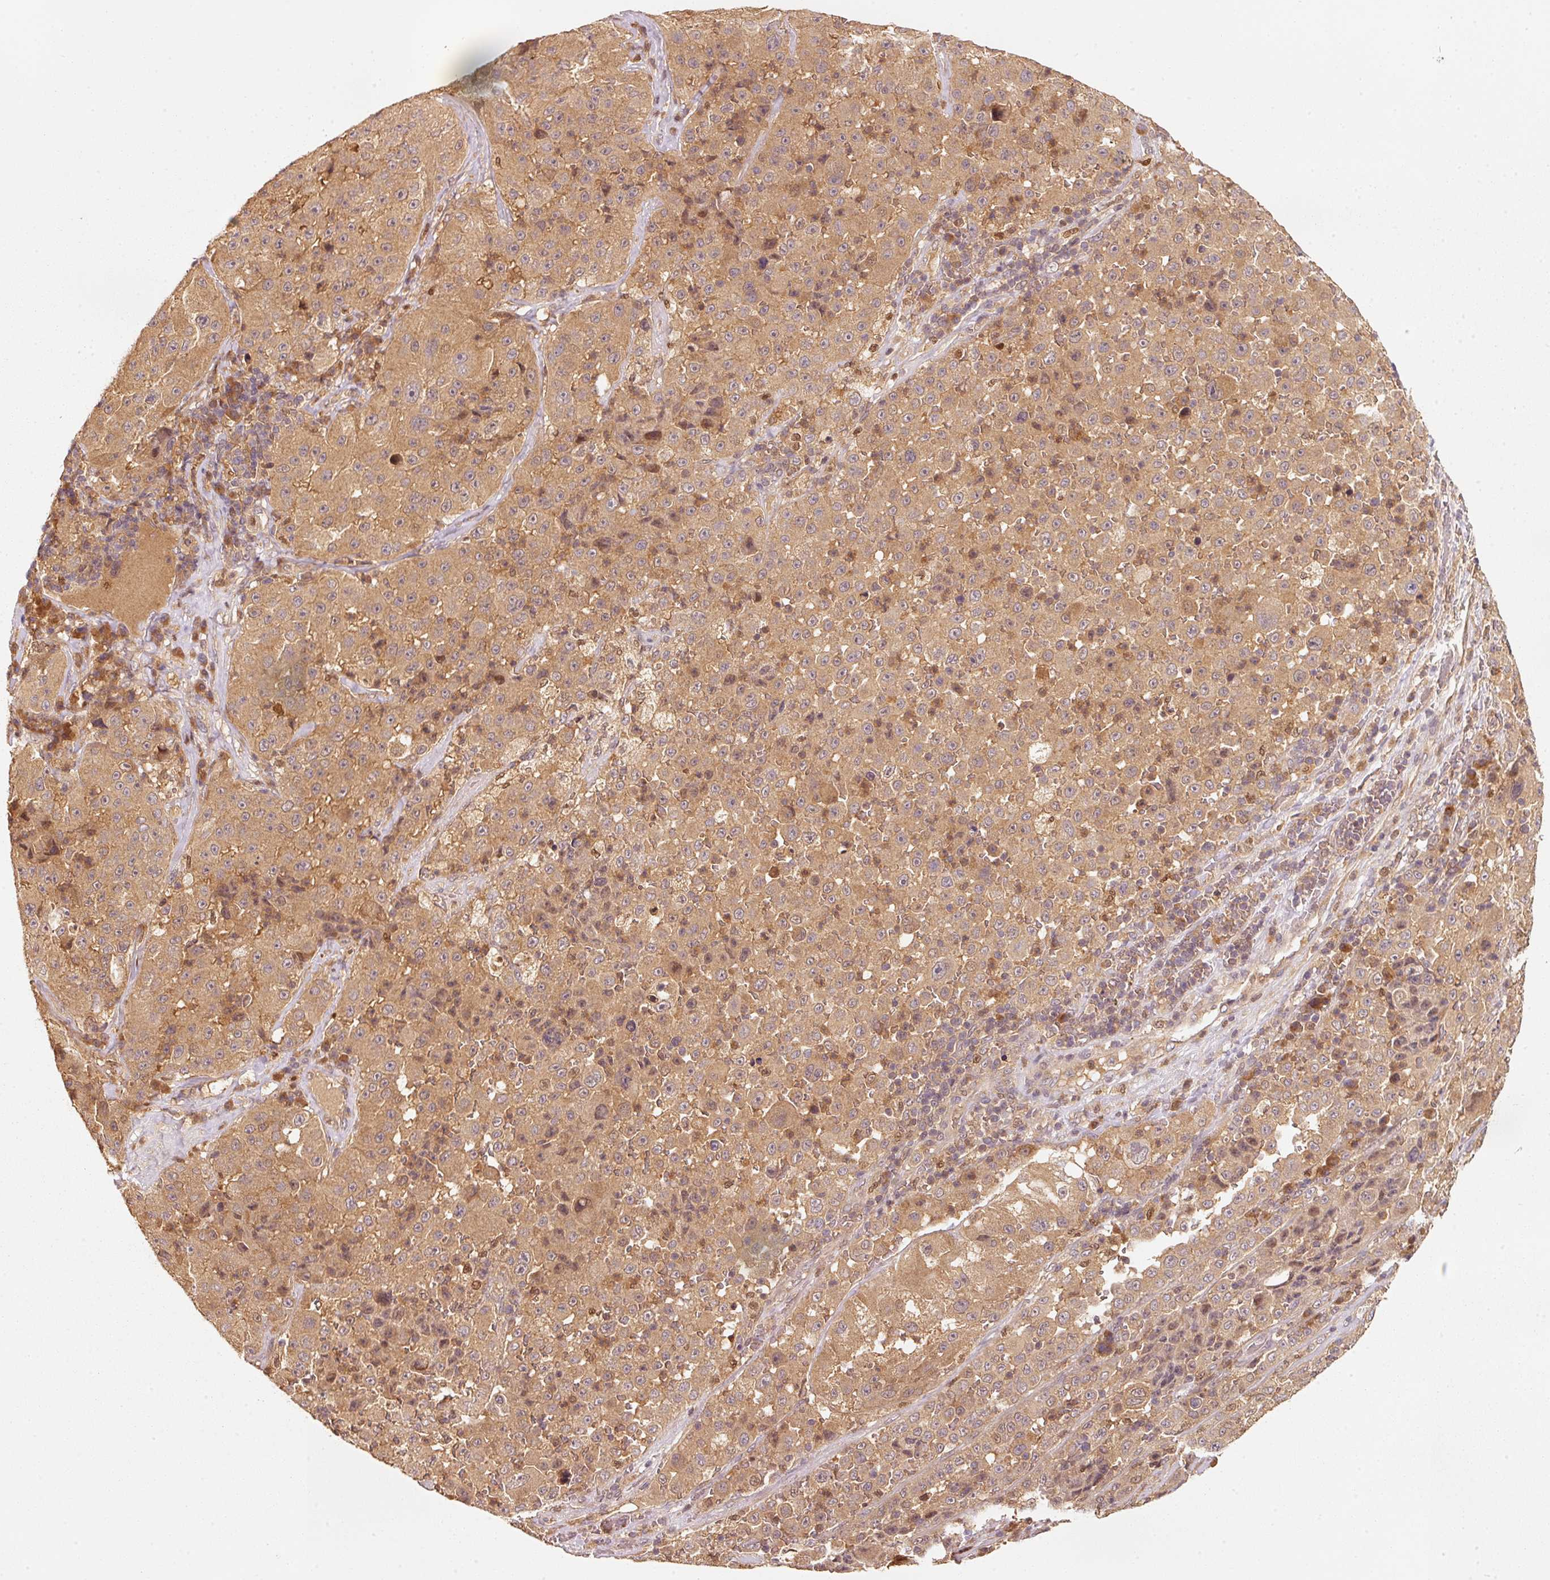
{"staining": {"intensity": "moderate", "quantity": ">75%", "location": "cytoplasmic/membranous"}, "tissue": "melanoma", "cell_type": "Tumor cells", "image_type": "cancer", "snomed": [{"axis": "morphology", "description": "Malignant melanoma, Metastatic site"}, {"axis": "topography", "description": "Lymph node"}], "caption": "High-magnification brightfield microscopy of melanoma stained with DAB (brown) and counterstained with hematoxylin (blue). tumor cells exhibit moderate cytoplasmic/membranous staining is seen in about>75% of cells. Immunohistochemistry (ihc) stains the protein of interest in brown and the nuclei are stained blue.", "gene": "RRAS2", "patient": {"sex": "male", "age": 62}}